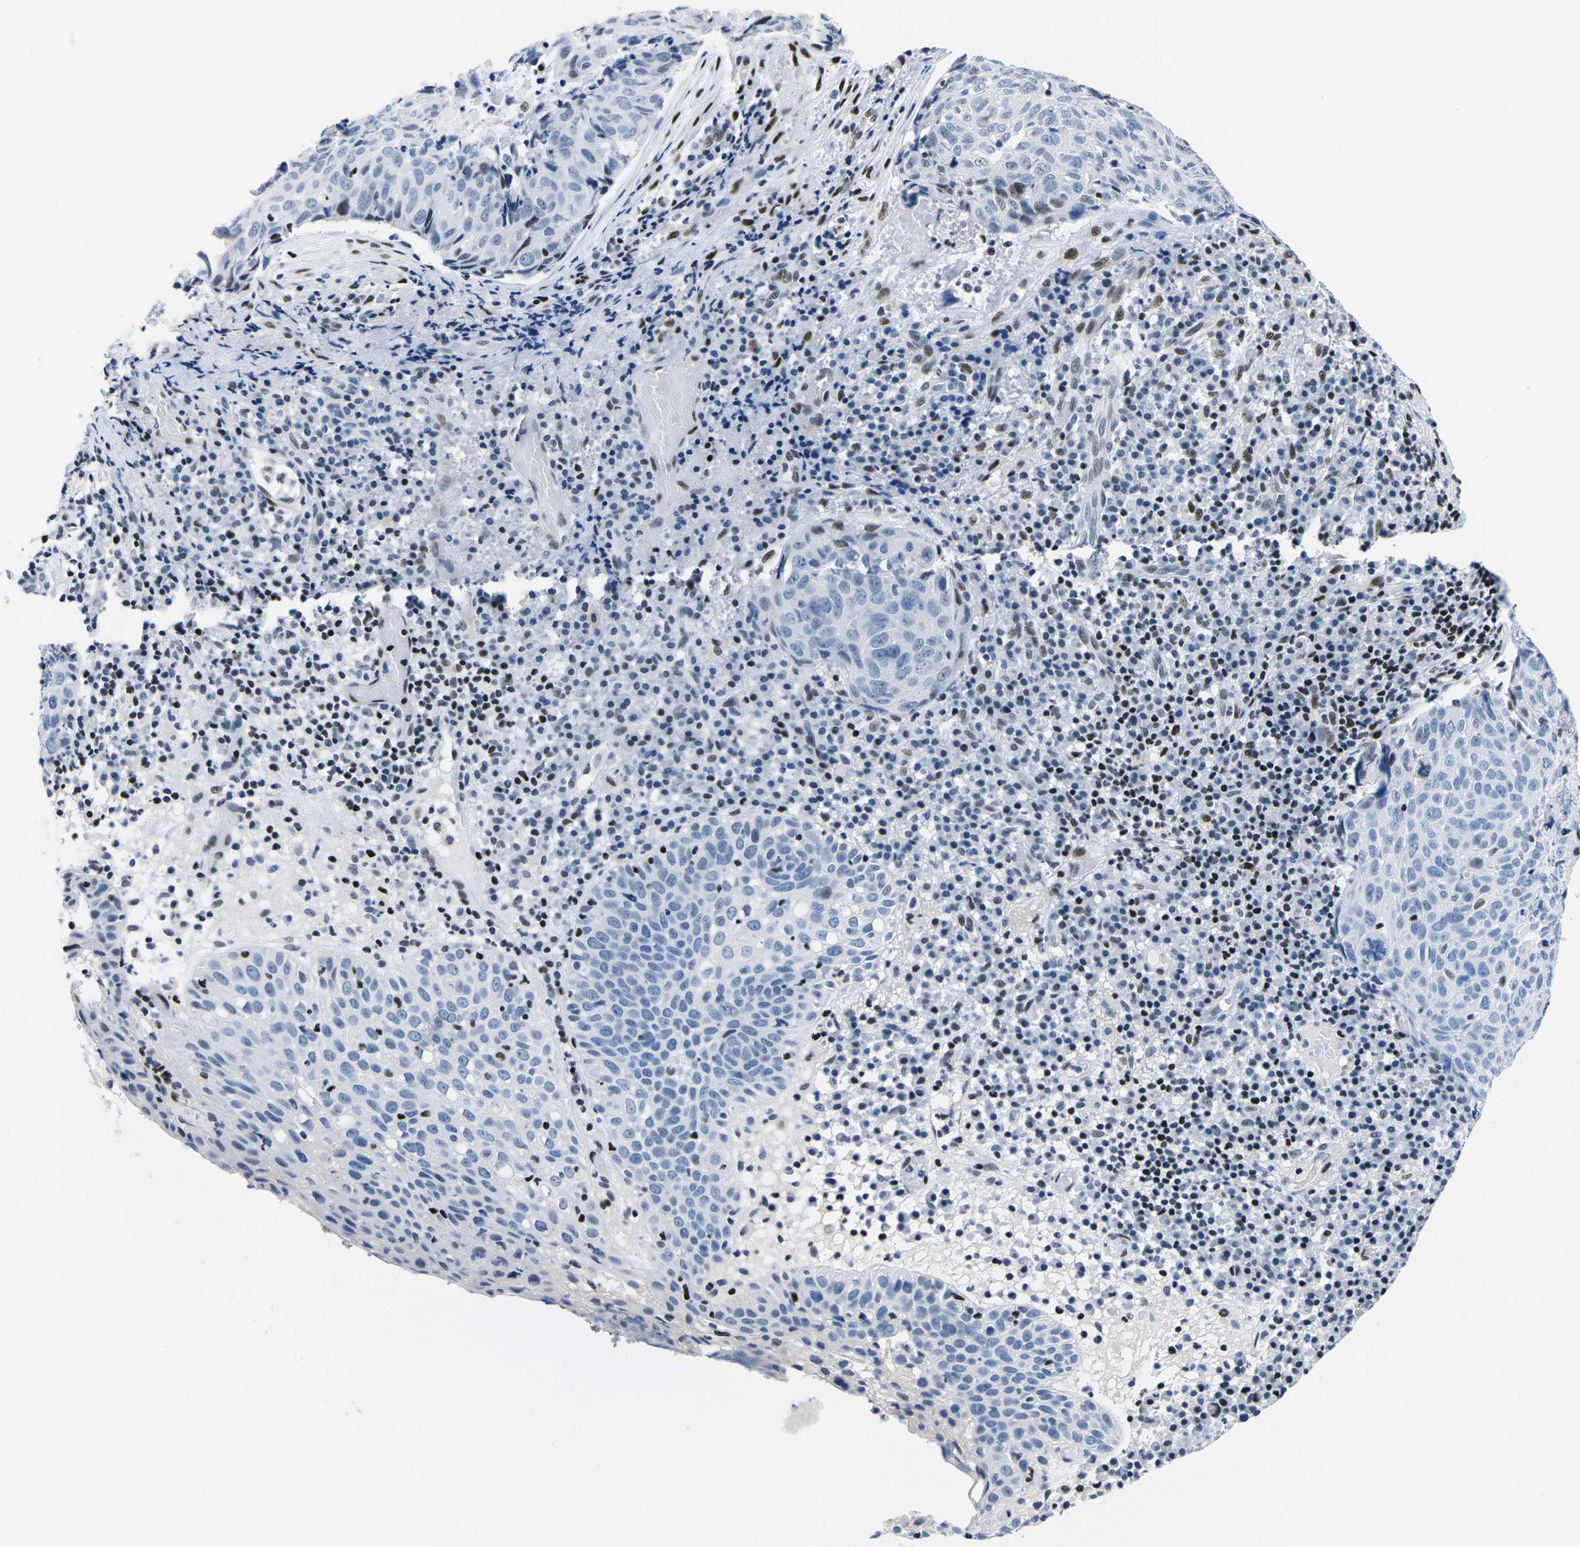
{"staining": {"intensity": "moderate", "quantity": "<25%", "location": "nuclear"}, "tissue": "skin cancer", "cell_type": "Tumor cells", "image_type": "cancer", "snomed": [{"axis": "morphology", "description": "Squamous cell carcinoma in situ, NOS"}, {"axis": "morphology", "description": "Squamous cell carcinoma, NOS"}, {"axis": "topography", "description": "Skin"}], "caption": "Immunohistochemical staining of human skin cancer (squamous cell carcinoma) displays low levels of moderate nuclear protein positivity in approximately <25% of tumor cells.", "gene": "ATF1", "patient": {"sex": "male", "age": 93}}